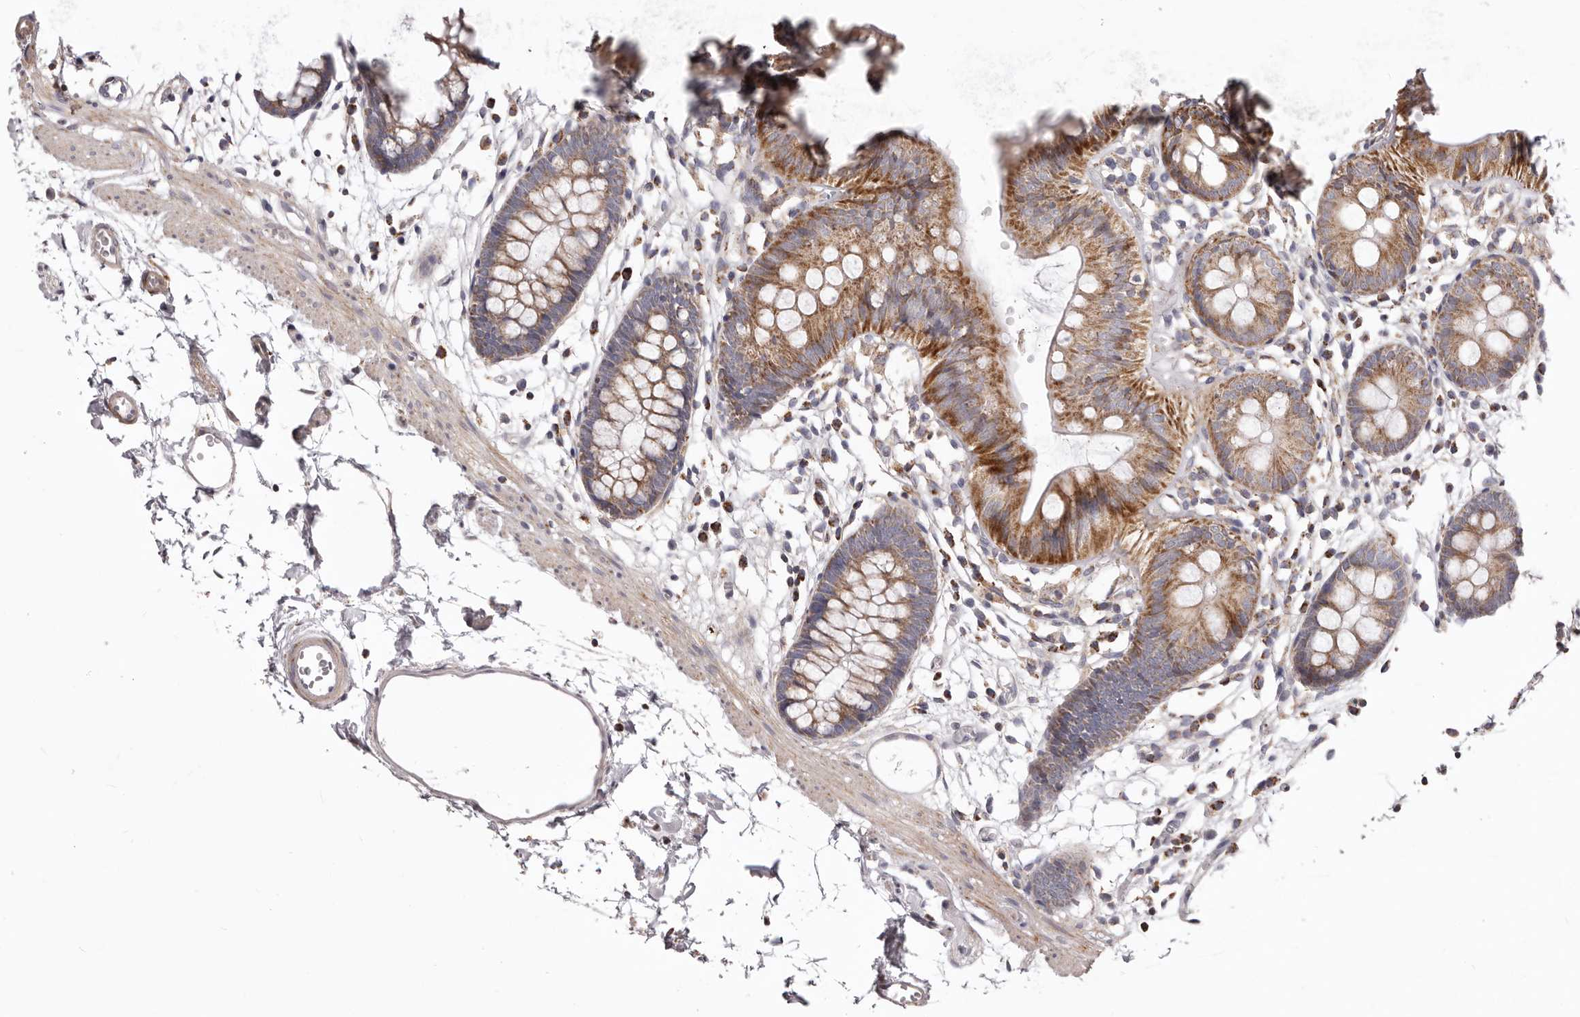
{"staining": {"intensity": "weak", "quantity": ">75%", "location": "cytoplasmic/membranous"}, "tissue": "colon", "cell_type": "Endothelial cells", "image_type": "normal", "snomed": [{"axis": "morphology", "description": "Normal tissue, NOS"}, {"axis": "topography", "description": "Colon"}], "caption": "Immunohistochemical staining of benign colon shows >75% levels of weak cytoplasmic/membranous protein staining in about >75% of endothelial cells. The staining is performed using DAB brown chromogen to label protein expression. The nuclei are counter-stained blue using hematoxylin.", "gene": "PRMT2", "patient": {"sex": "male", "age": 56}}